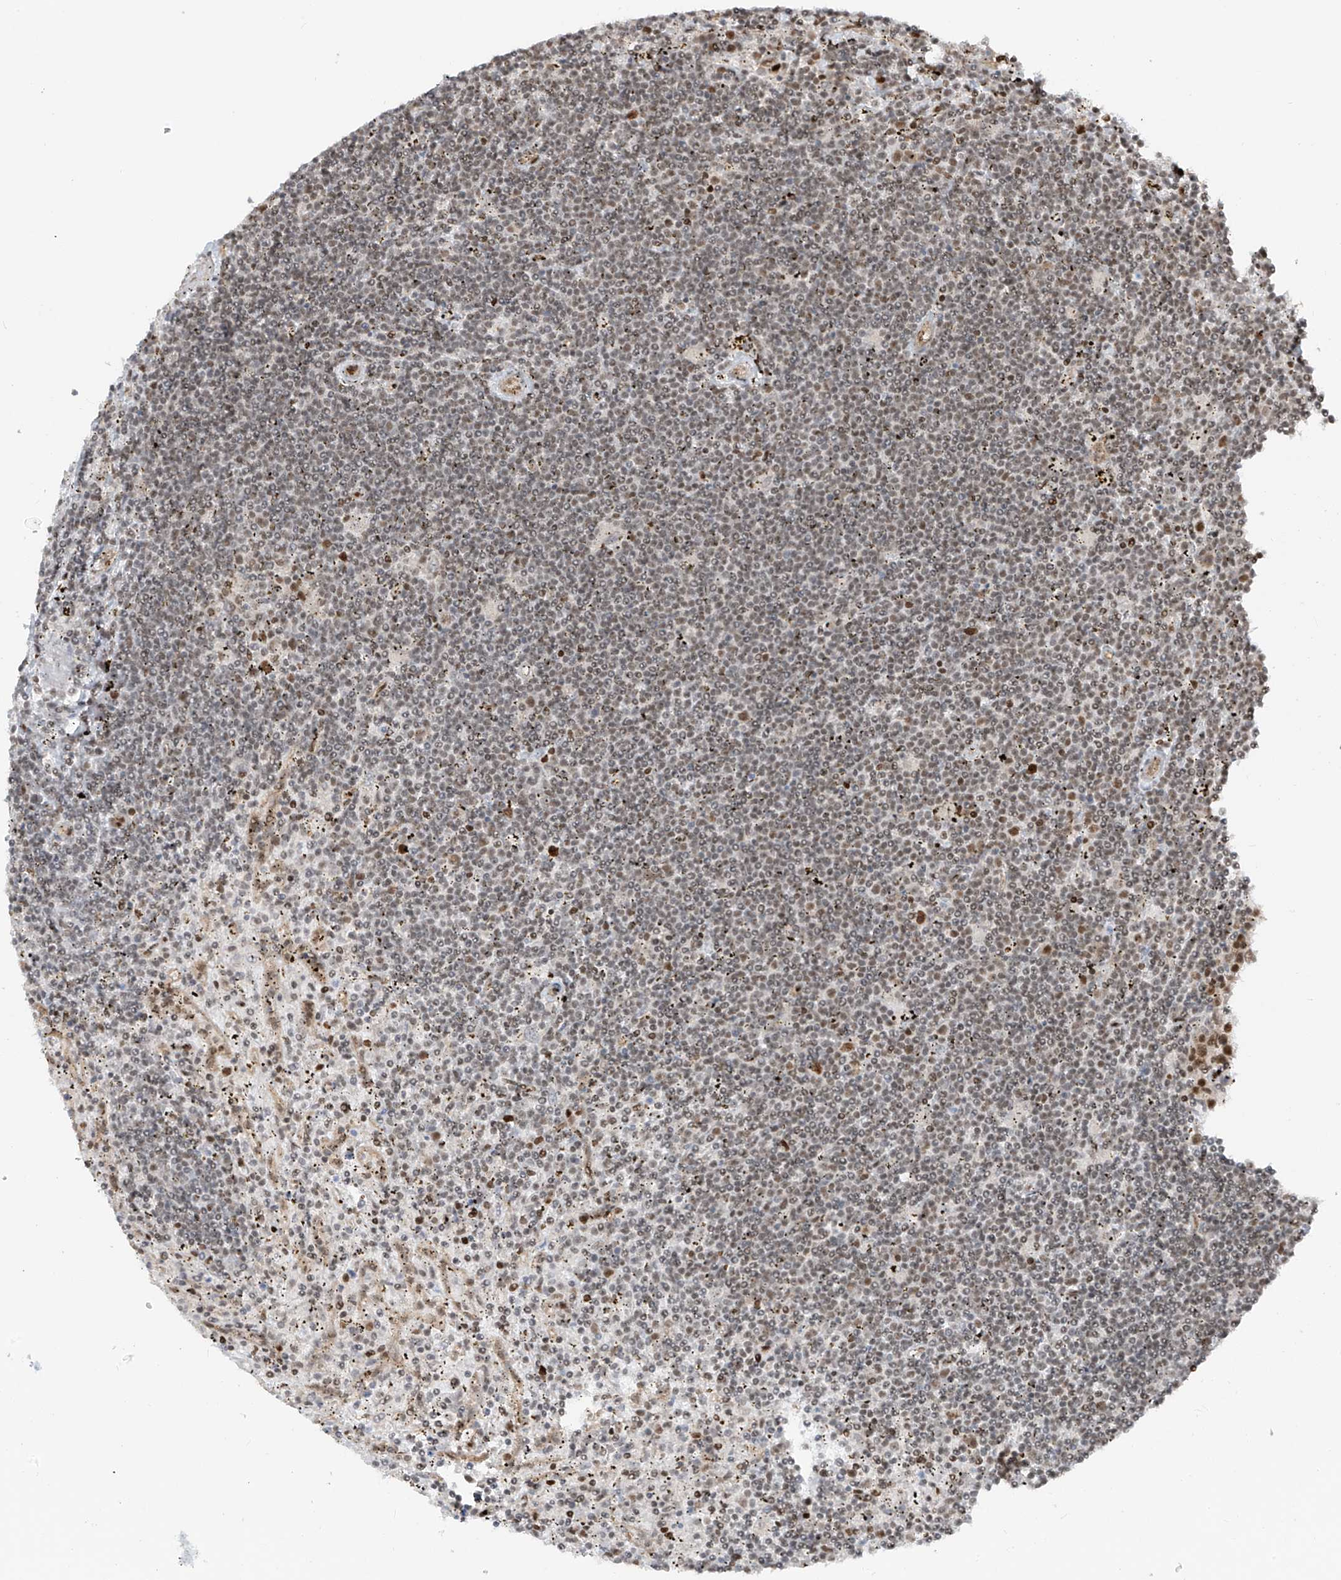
{"staining": {"intensity": "moderate", "quantity": "<25%", "location": "nuclear"}, "tissue": "lymphoma", "cell_type": "Tumor cells", "image_type": "cancer", "snomed": [{"axis": "morphology", "description": "Malignant lymphoma, non-Hodgkin's type, Low grade"}, {"axis": "topography", "description": "Spleen"}], "caption": "A photomicrograph of human lymphoma stained for a protein exhibits moderate nuclear brown staining in tumor cells.", "gene": "ARHGEF3", "patient": {"sex": "male", "age": 76}}